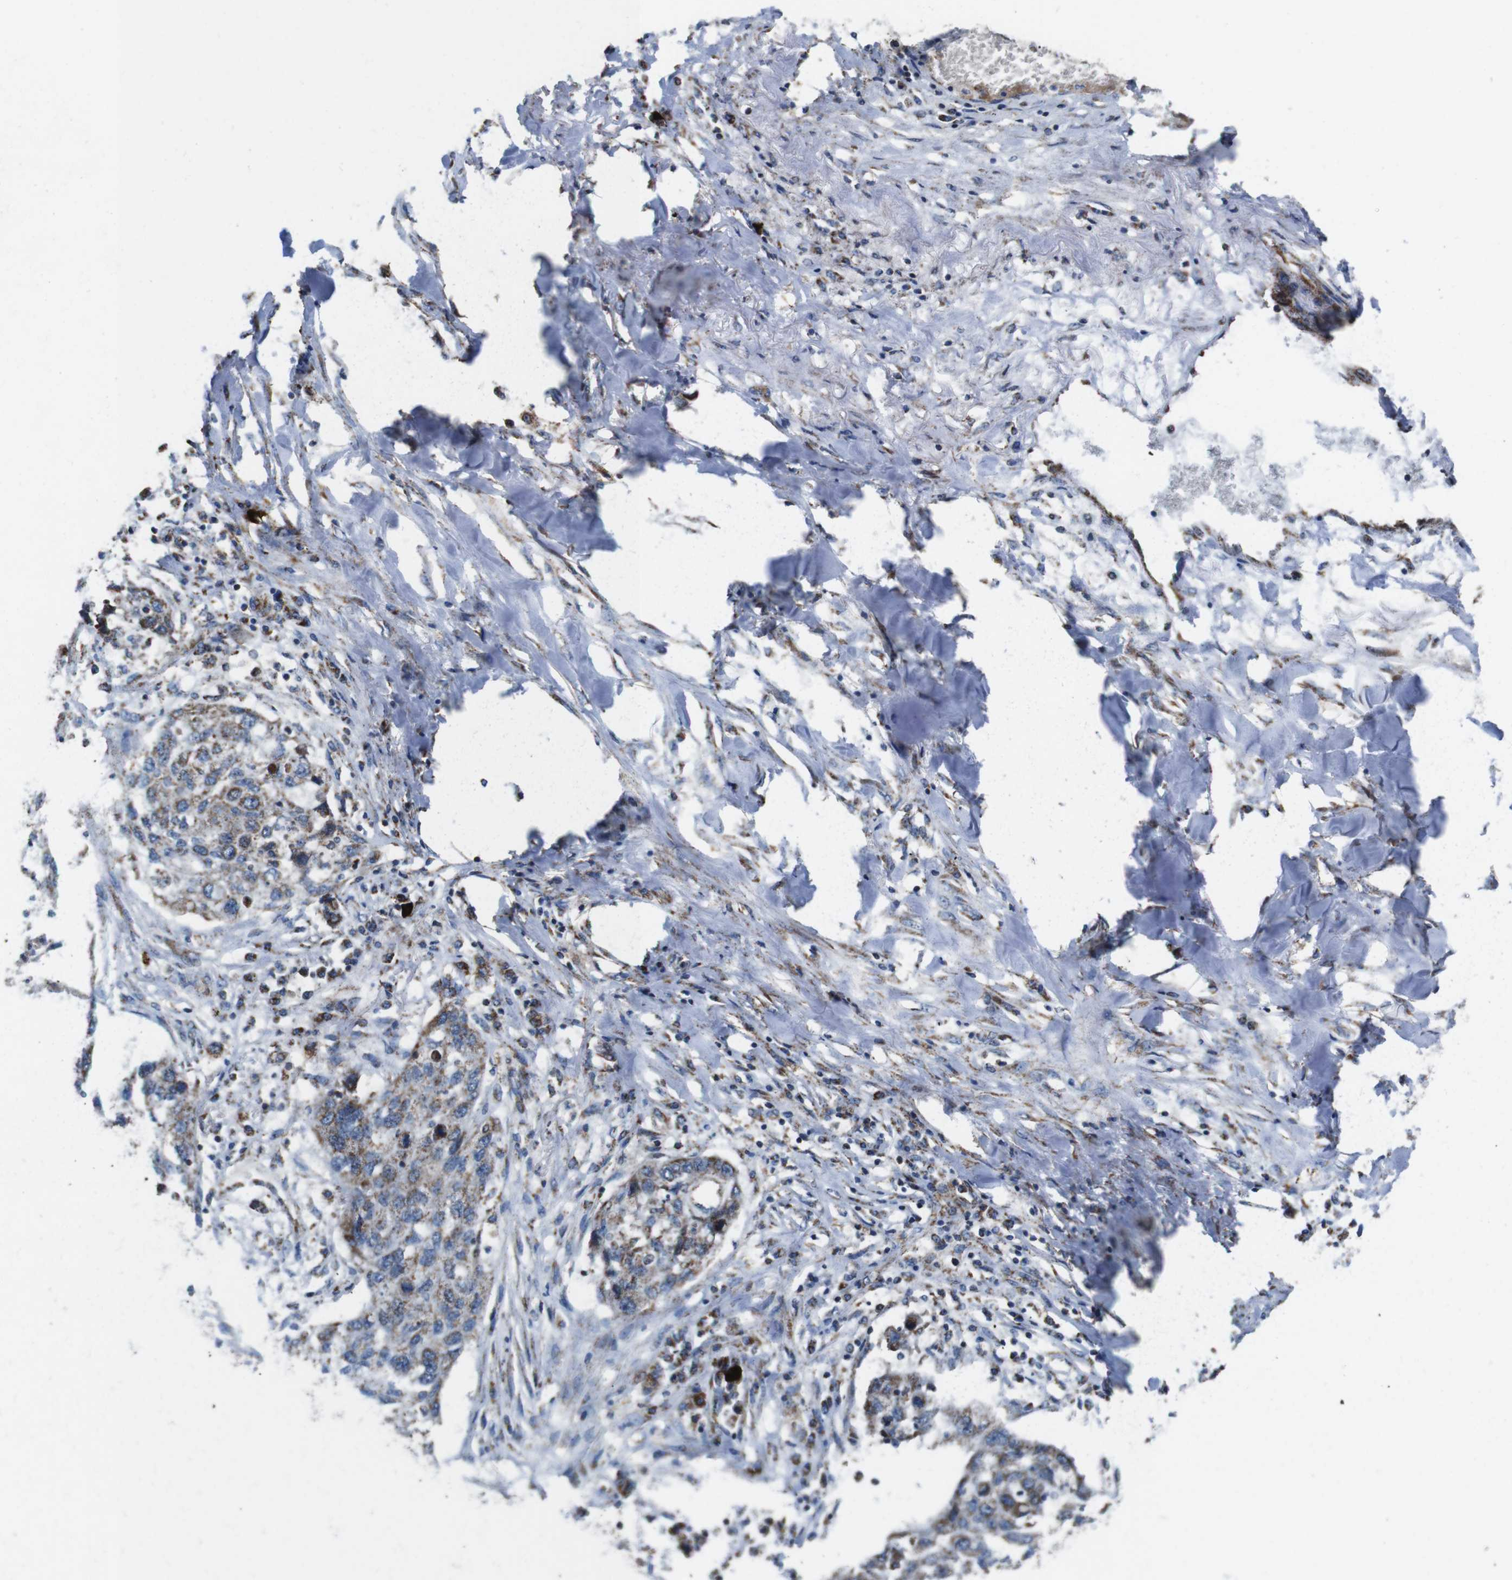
{"staining": {"intensity": "weak", "quantity": ">75%", "location": "cytoplasmic/membranous"}, "tissue": "lung cancer", "cell_type": "Tumor cells", "image_type": "cancer", "snomed": [{"axis": "morphology", "description": "Squamous cell carcinoma, NOS"}, {"axis": "topography", "description": "Lung"}], "caption": "Weak cytoplasmic/membranous positivity is seen in approximately >75% of tumor cells in lung cancer (squamous cell carcinoma).", "gene": "HK1", "patient": {"sex": "female", "age": 63}}